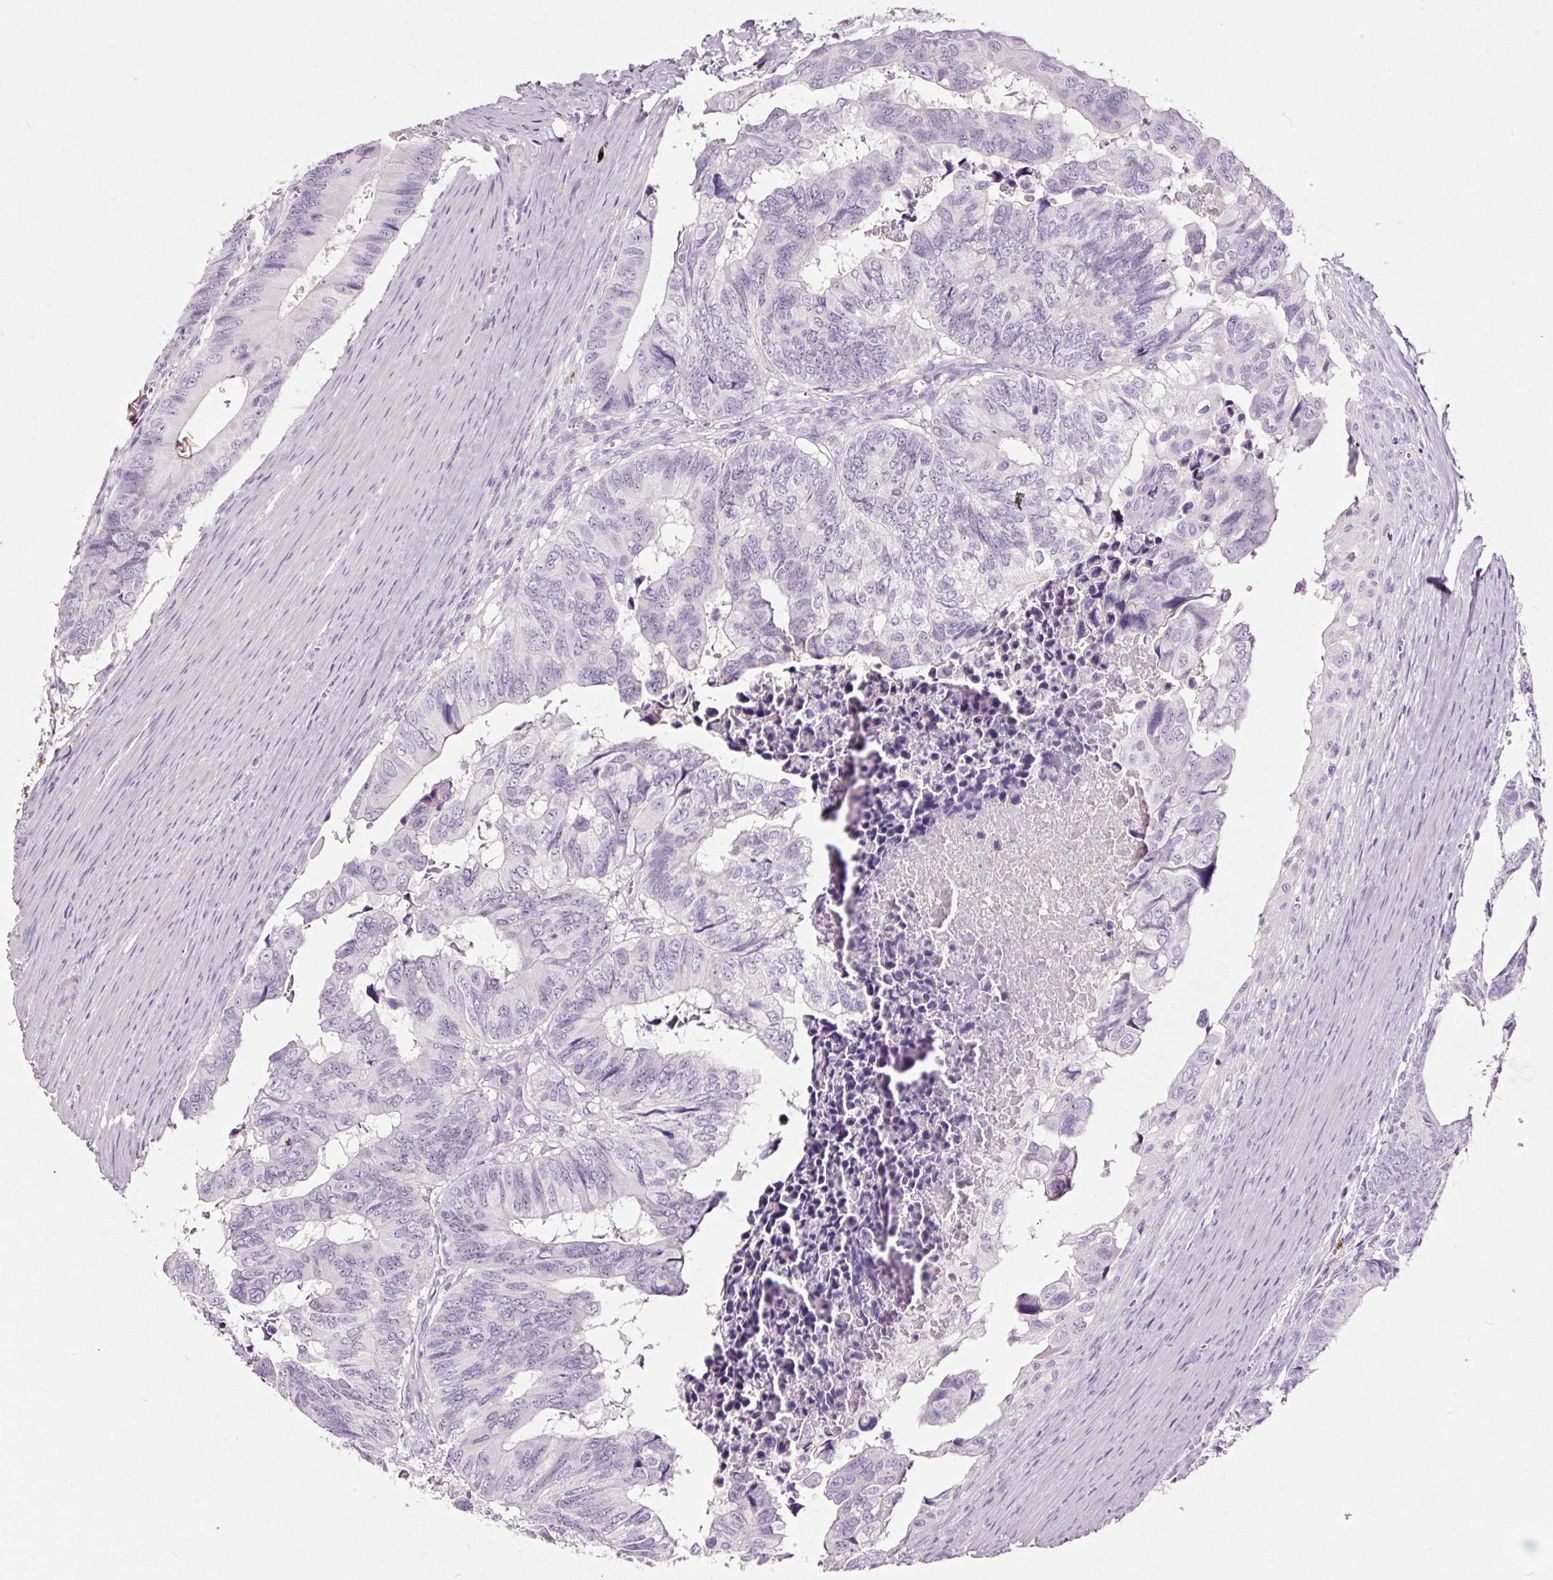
{"staining": {"intensity": "negative", "quantity": "none", "location": "none"}, "tissue": "colorectal cancer", "cell_type": "Tumor cells", "image_type": "cancer", "snomed": [{"axis": "morphology", "description": "Adenocarcinoma, NOS"}, {"axis": "topography", "description": "Colon"}], "caption": "High power microscopy micrograph of an IHC image of colorectal cancer, revealing no significant positivity in tumor cells.", "gene": "LAMP3", "patient": {"sex": "male", "age": 85}}